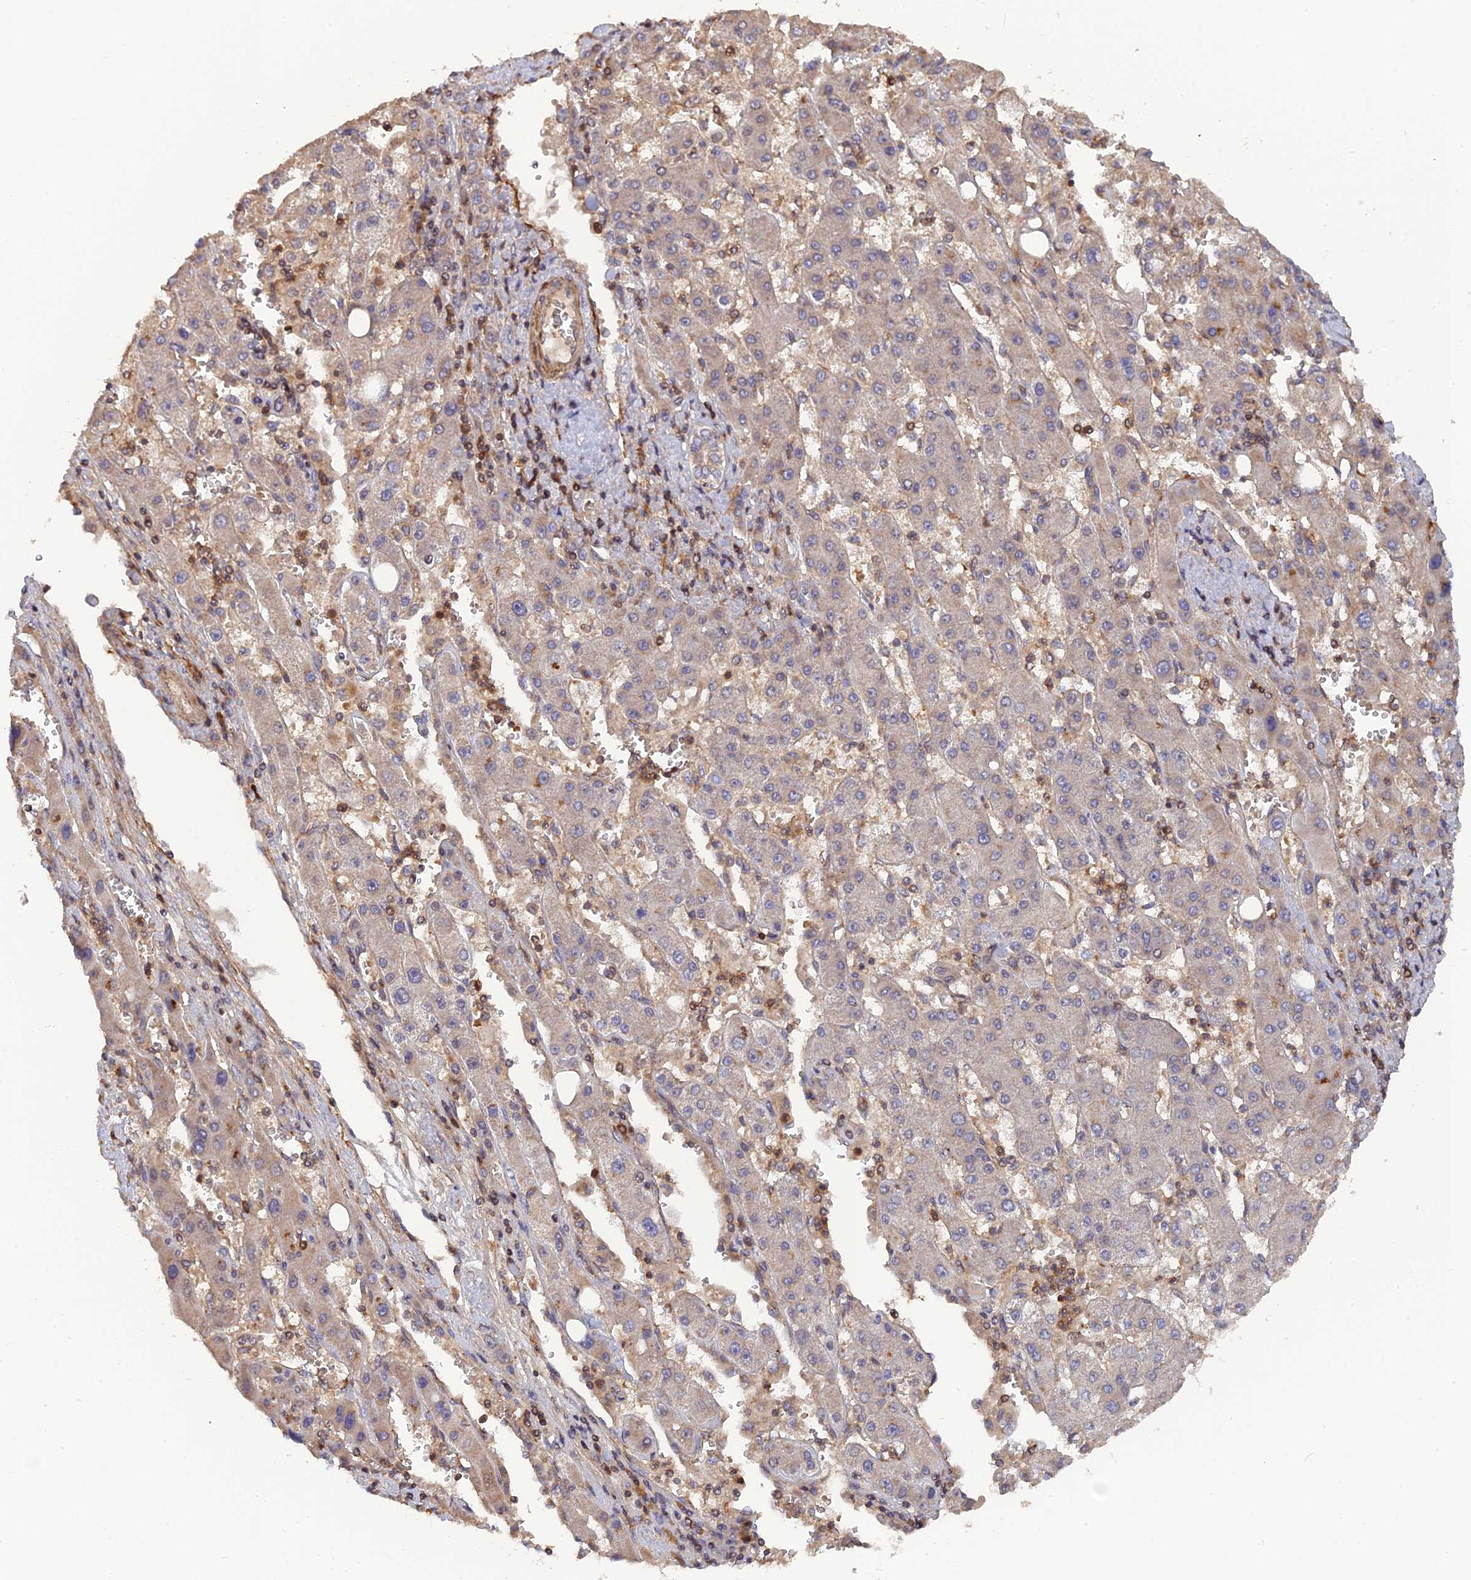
{"staining": {"intensity": "weak", "quantity": "<25%", "location": "cytoplasmic/membranous"}, "tissue": "liver cancer", "cell_type": "Tumor cells", "image_type": "cancer", "snomed": [{"axis": "morphology", "description": "Carcinoma, Hepatocellular, NOS"}, {"axis": "topography", "description": "Liver"}], "caption": "Immunohistochemical staining of human liver cancer (hepatocellular carcinoma) demonstrates no significant positivity in tumor cells. The staining was performed using DAB to visualize the protein expression in brown, while the nuclei were stained in blue with hematoxylin (Magnification: 20x).", "gene": "RPIA", "patient": {"sex": "female", "age": 73}}